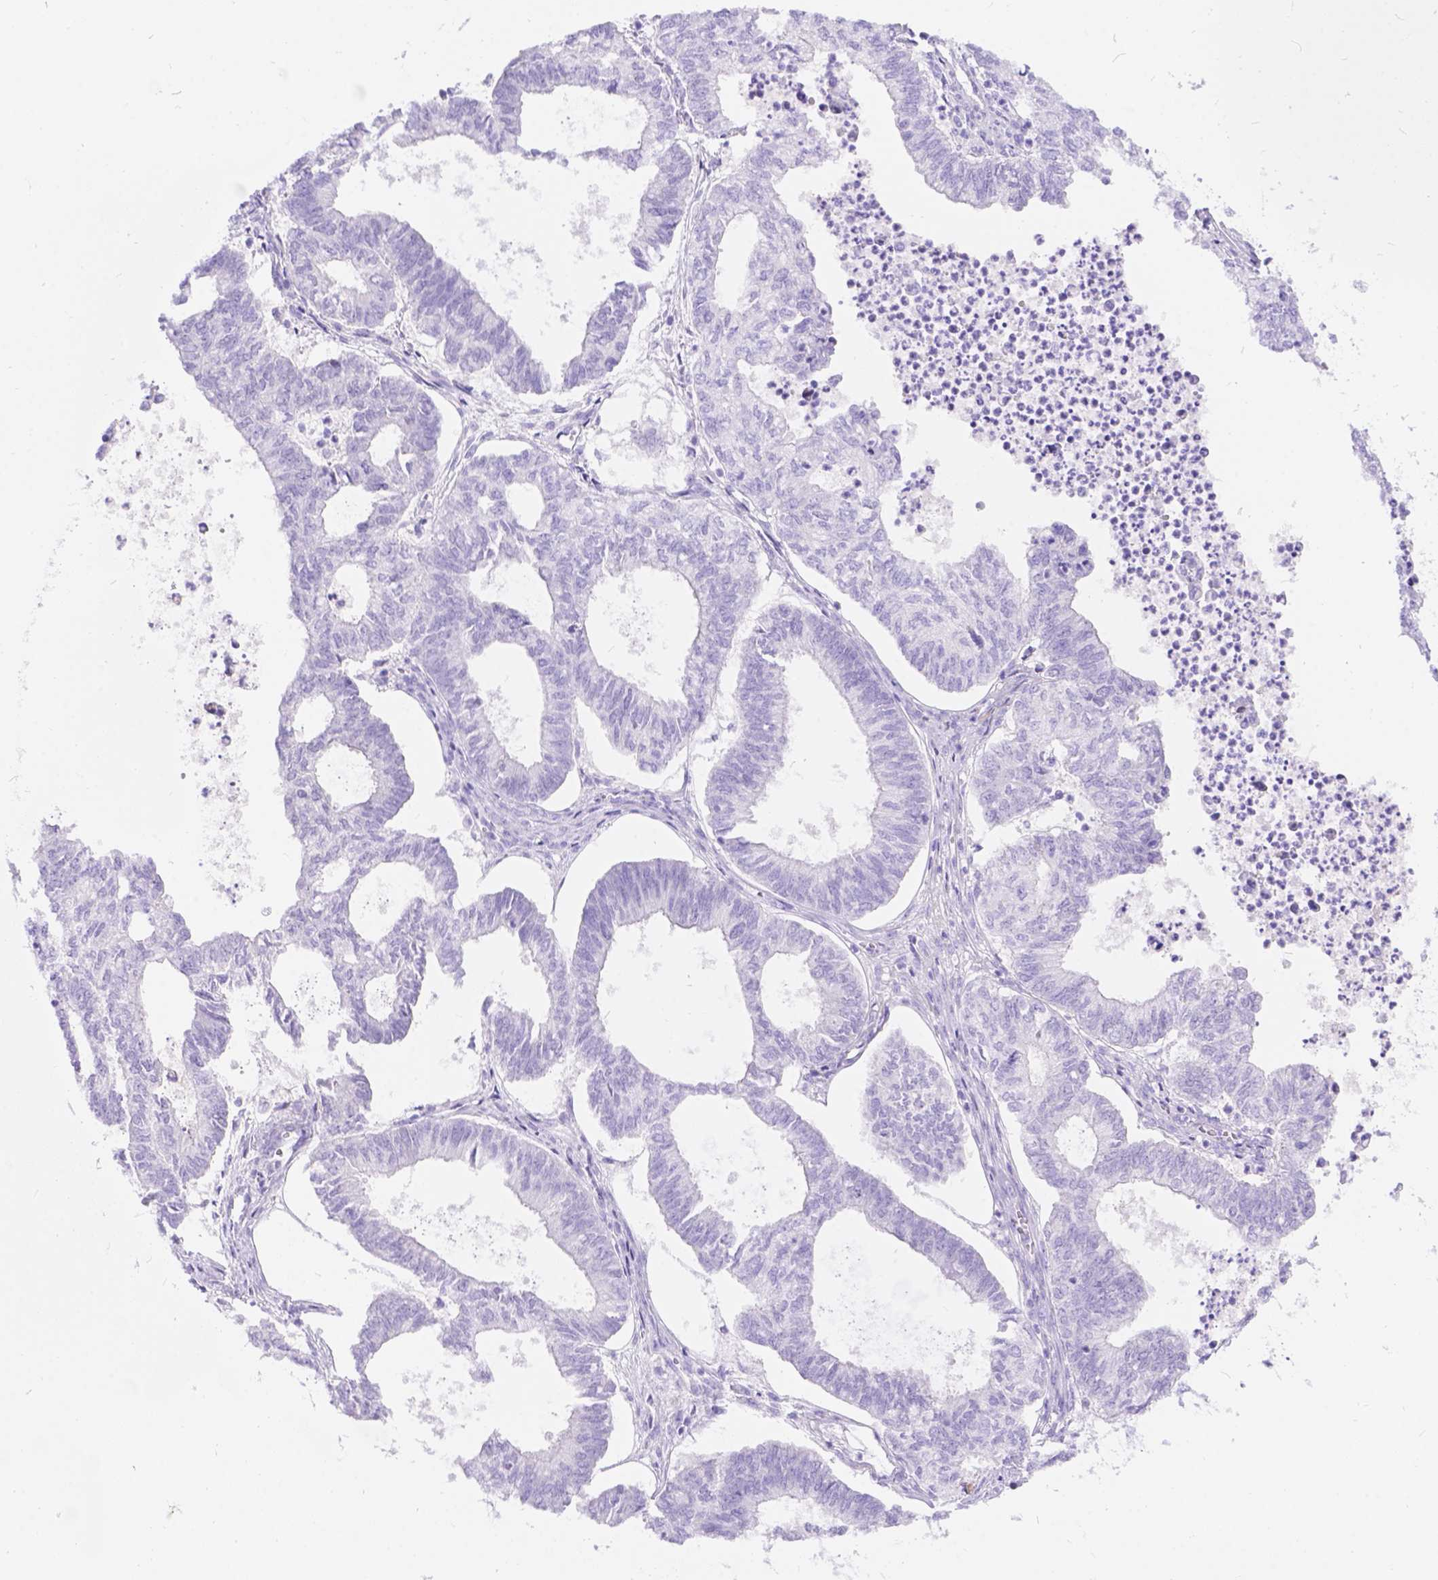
{"staining": {"intensity": "negative", "quantity": "none", "location": "none"}, "tissue": "ovarian cancer", "cell_type": "Tumor cells", "image_type": "cancer", "snomed": [{"axis": "morphology", "description": "Carcinoma, endometroid"}, {"axis": "topography", "description": "Ovary"}], "caption": "An immunohistochemistry histopathology image of ovarian endometroid carcinoma is shown. There is no staining in tumor cells of ovarian endometroid carcinoma.", "gene": "KLHL10", "patient": {"sex": "female", "age": 64}}